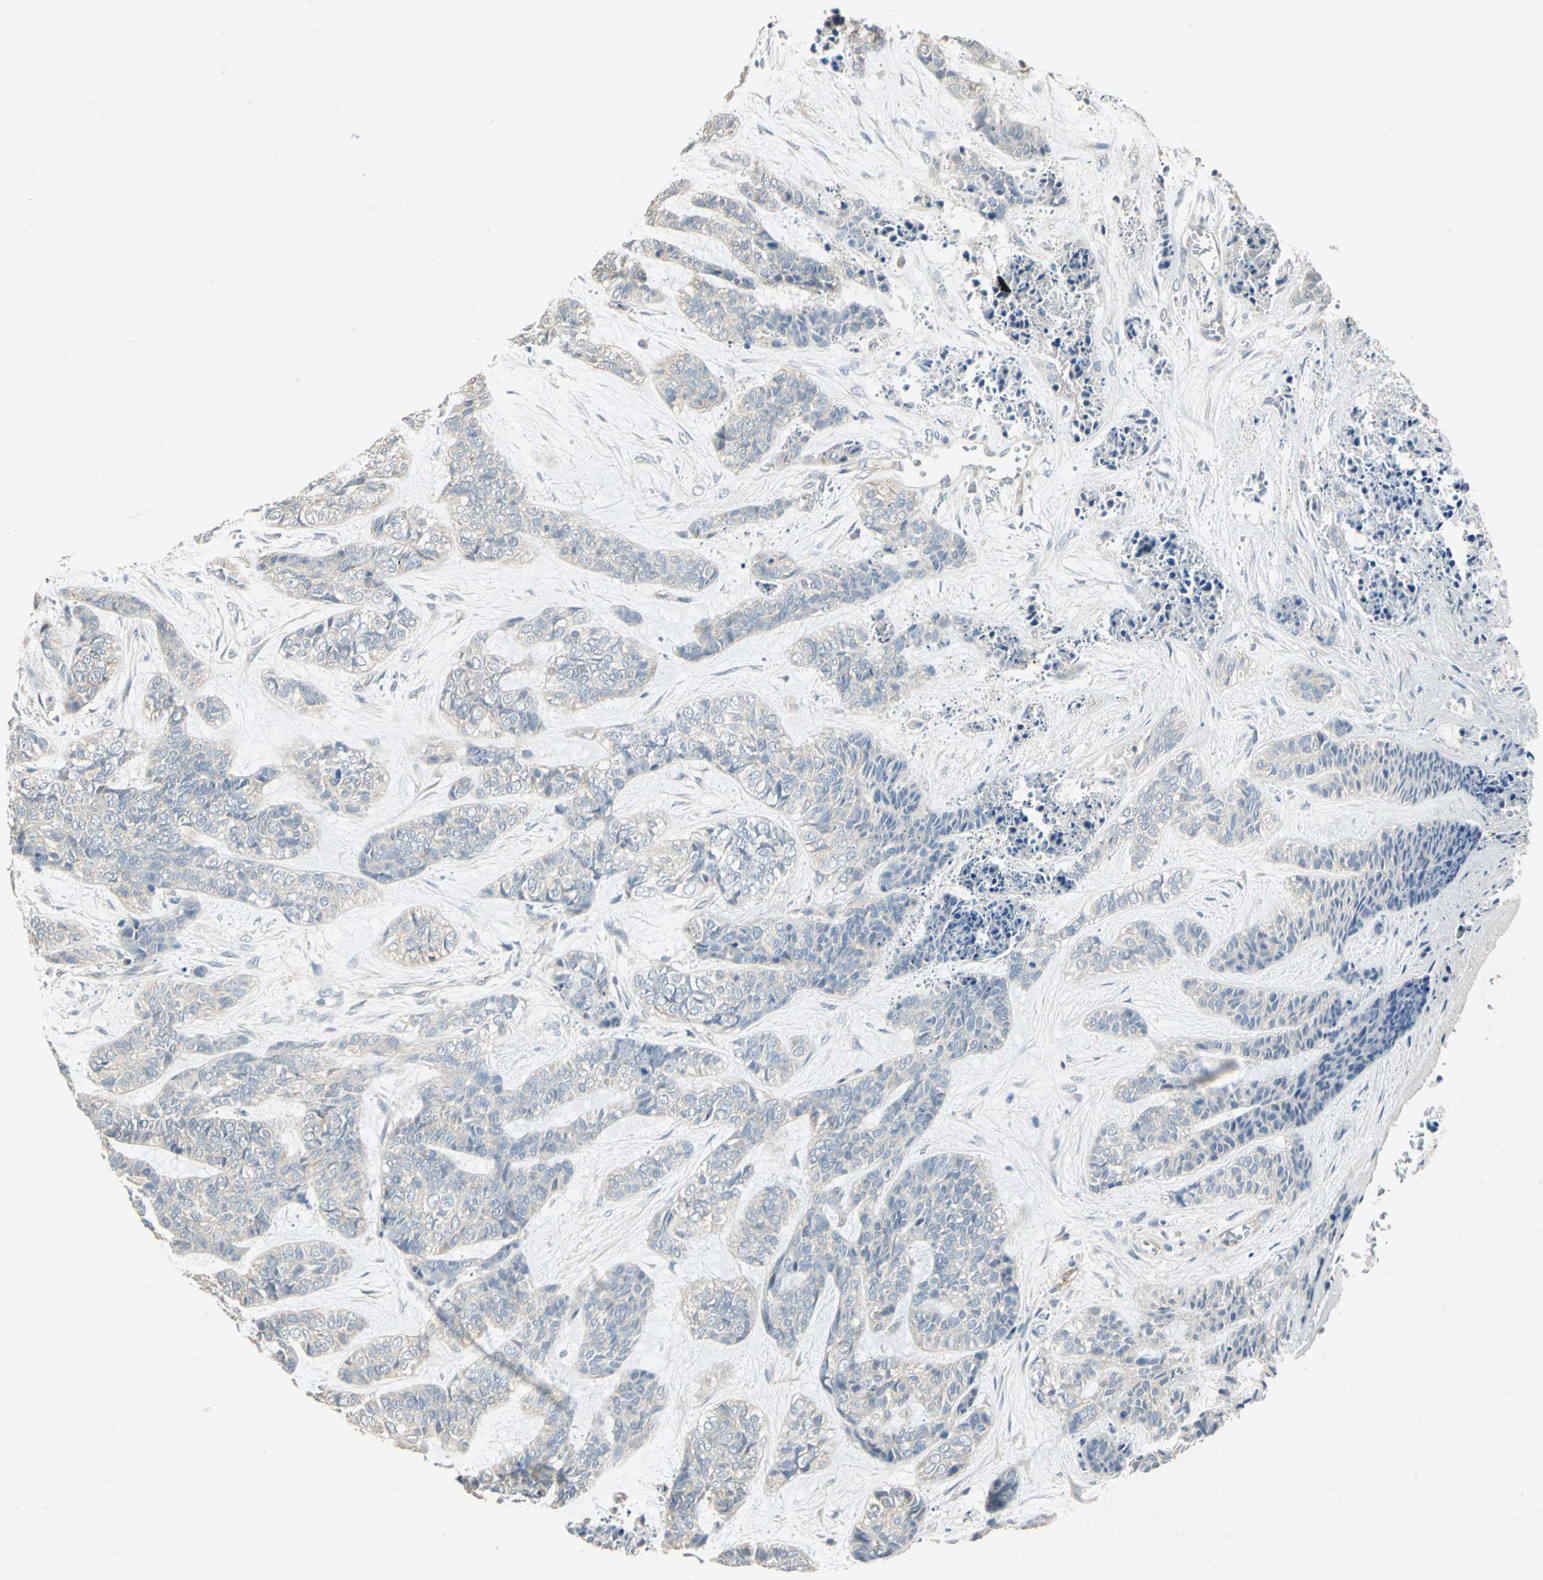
{"staining": {"intensity": "negative", "quantity": "none", "location": "none"}, "tissue": "skin cancer", "cell_type": "Tumor cells", "image_type": "cancer", "snomed": [{"axis": "morphology", "description": "Basal cell carcinoma"}, {"axis": "topography", "description": "Skin"}], "caption": "The IHC photomicrograph has no significant expression in tumor cells of skin basal cell carcinoma tissue.", "gene": "RAPGEF1", "patient": {"sex": "female", "age": 64}}